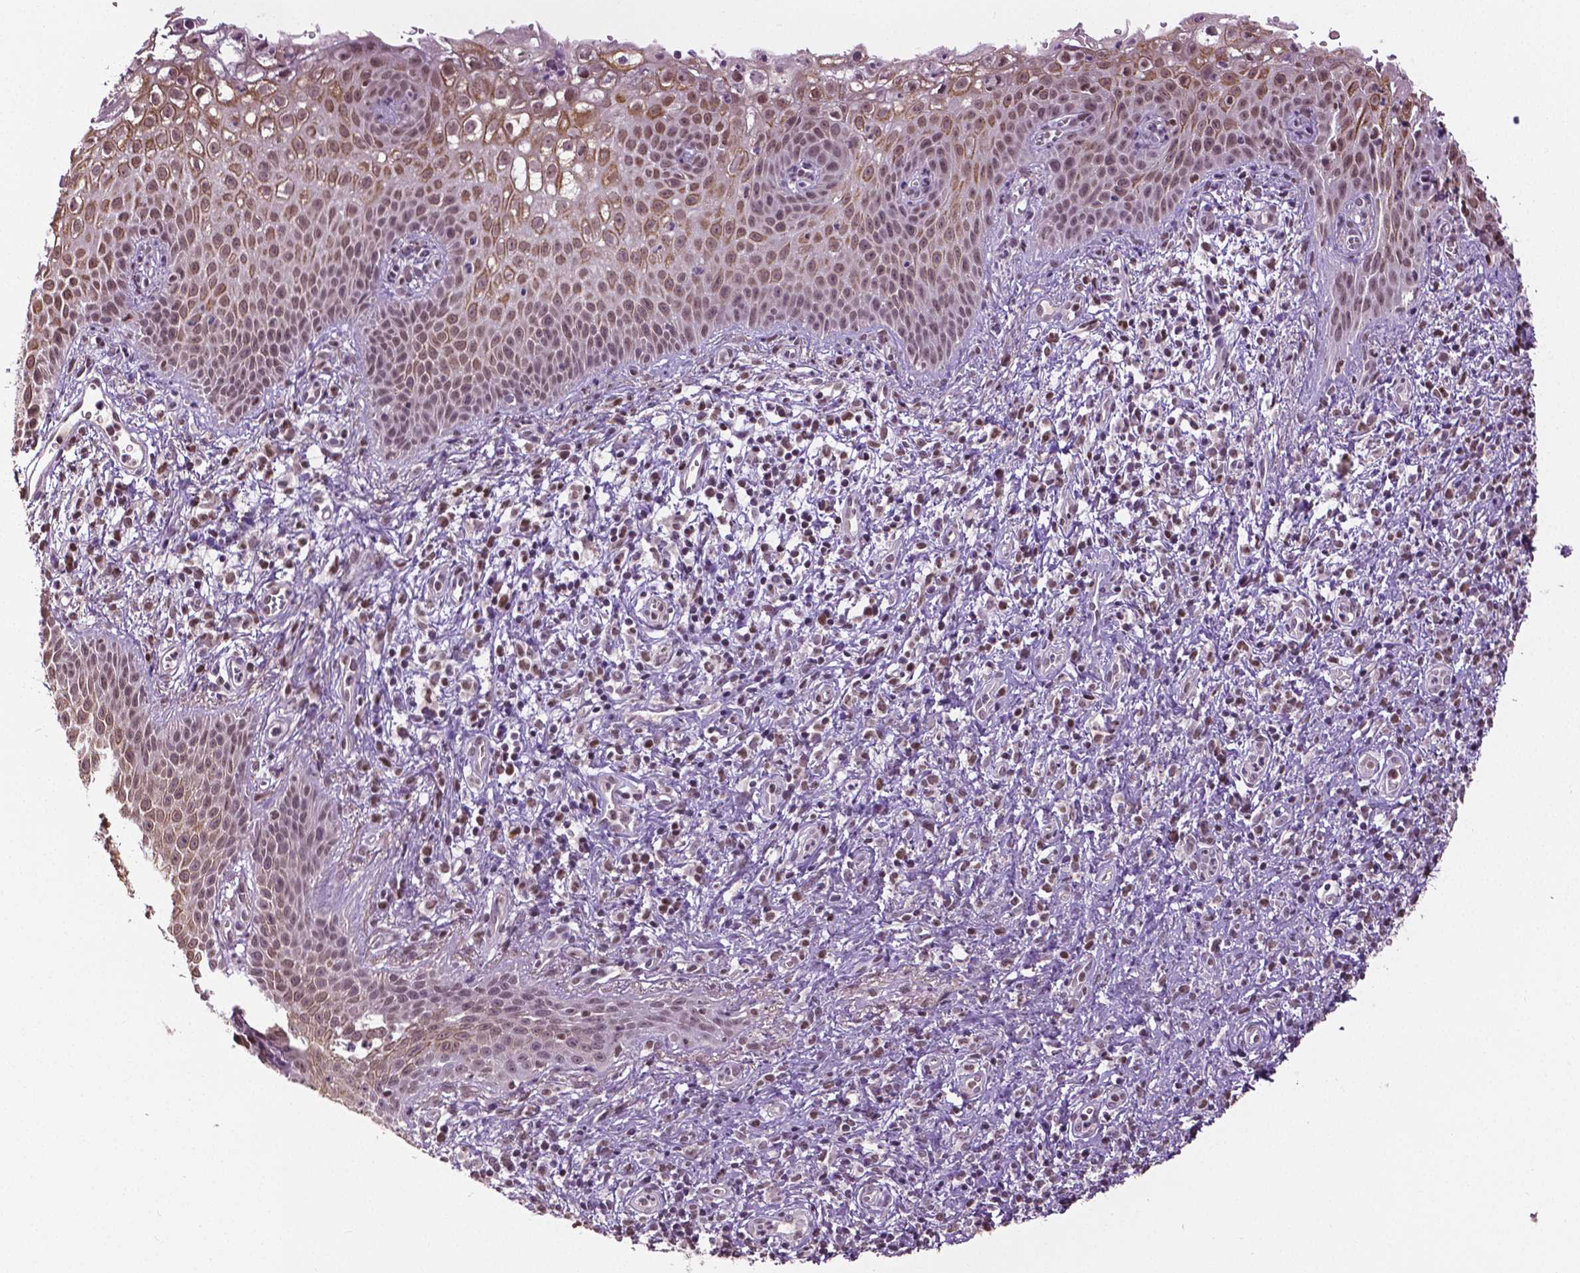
{"staining": {"intensity": "weak", "quantity": ">75%", "location": "cytoplasmic/membranous,nuclear"}, "tissue": "cervical cancer", "cell_type": "Tumor cells", "image_type": "cancer", "snomed": [{"axis": "morphology", "description": "Squamous cell carcinoma, NOS"}, {"axis": "topography", "description": "Cervix"}], "caption": "A brown stain shows weak cytoplasmic/membranous and nuclear staining of a protein in cervical squamous cell carcinoma tumor cells.", "gene": "DLX5", "patient": {"sex": "female", "age": 30}}